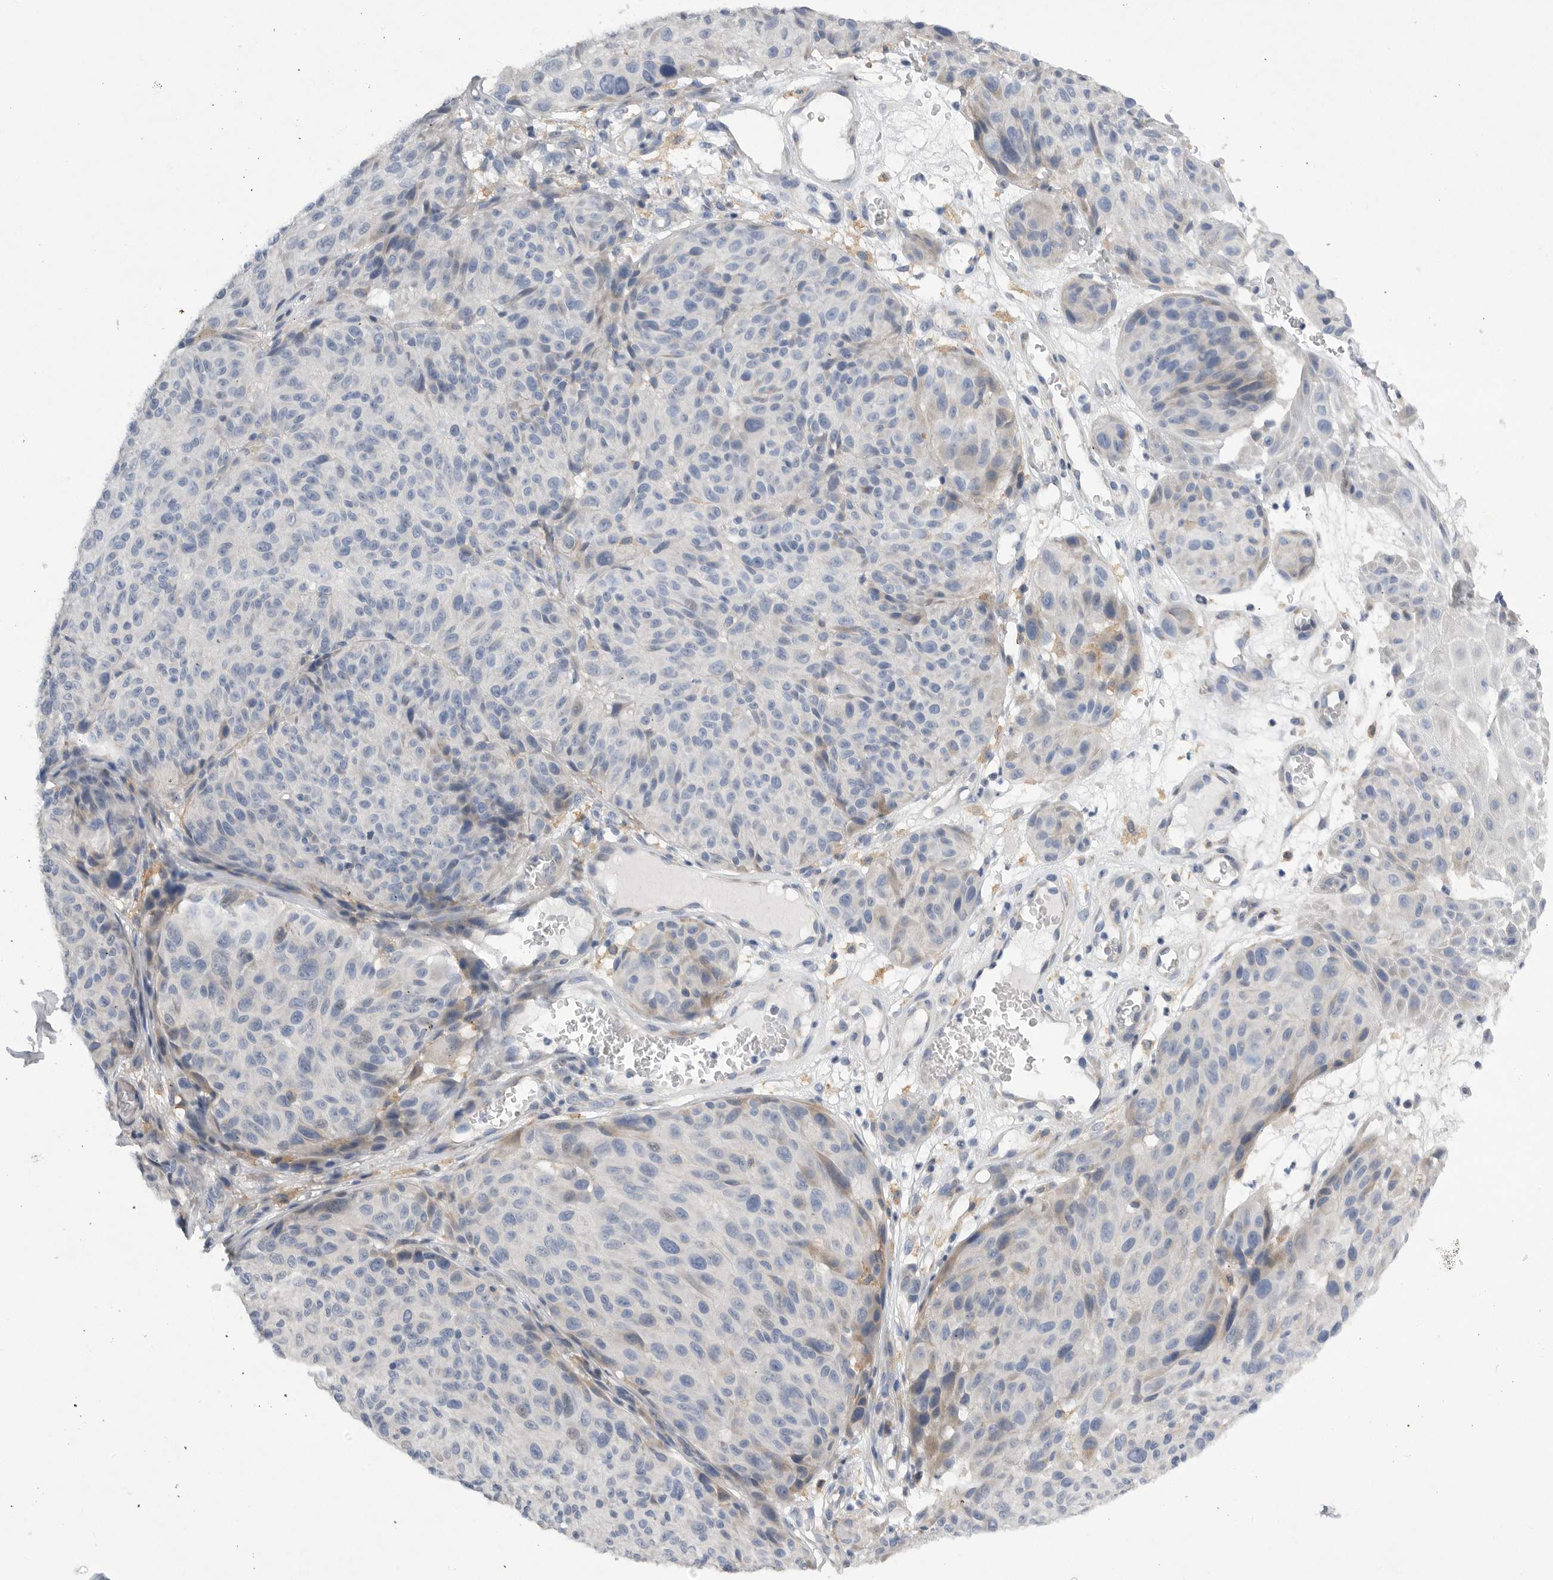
{"staining": {"intensity": "negative", "quantity": "none", "location": "none"}, "tissue": "melanoma", "cell_type": "Tumor cells", "image_type": "cancer", "snomed": [{"axis": "morphology", "description": "Malignant melanoma, NOS"}, {"axis": "topography", "description": "Skin"}], "caption": "IHC micrograph of neoplastic tissue: human melanoma stained with DAB demonstrates no significant protein positivity in tumor cells.", "gene": "EDEM3", "patient": {"sex": "male", "age": 83}}